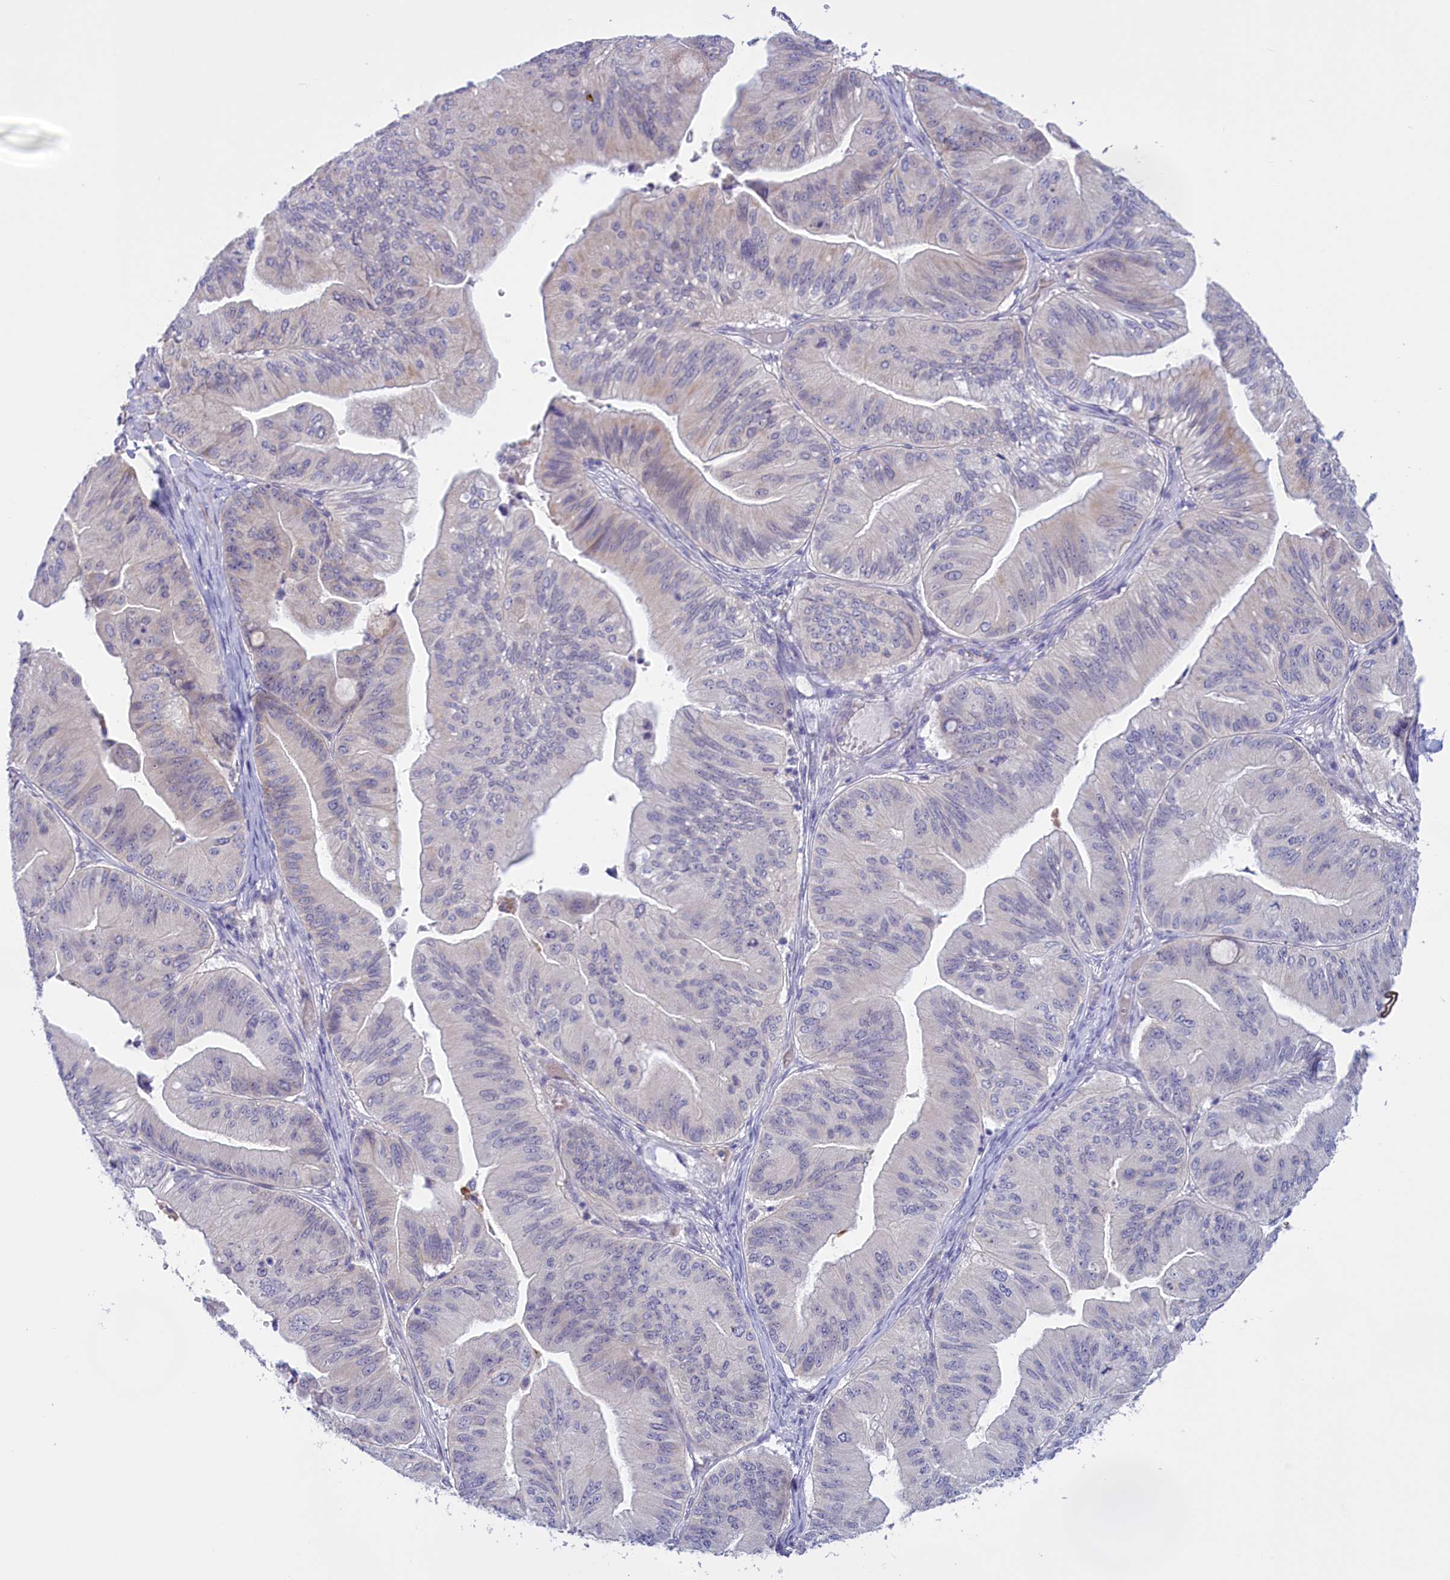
{"staining": {"intensity": "negative", "quantity": "none", "location": "none"}, "tissue": "ovarian cancer", "cell_type": "Tumor cells", "image_type": "cancer", "snomed": [{"axis": "morphology", "description": "Cystadenocarcinoma, mucinous, NOS"}, {"axis": "topography", "description": "Ovary"}], "caption": "Immunohistochemical staining of human ovarian cancer exhibits no significant positivity in tumor cells.", "gene": "FAM149B1", "patient": {"sex": "female", "age": 61}}